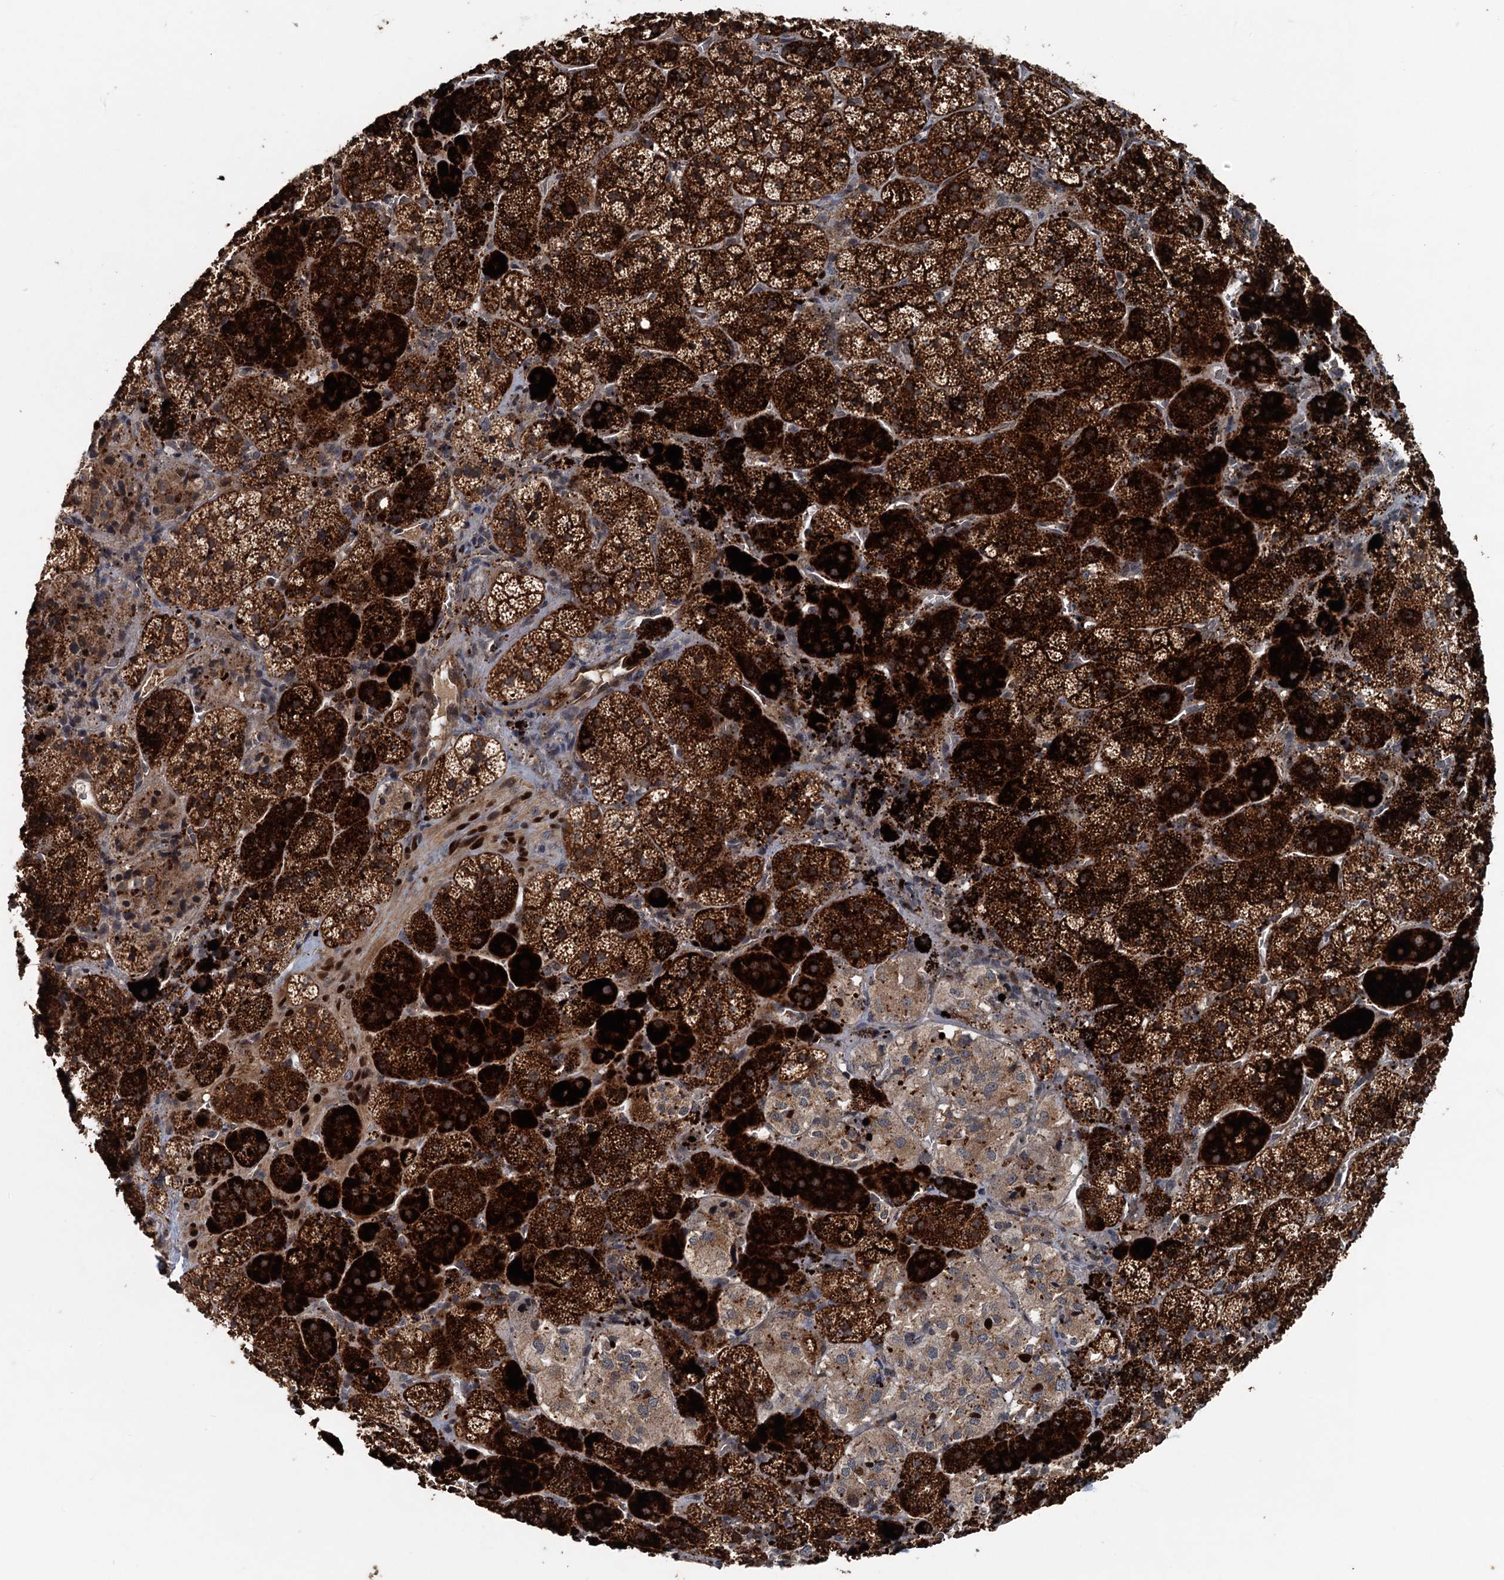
{"staining": {"intensity": "strong", "quantity": ">75%", "location": "cytoplasmic/membranous"}, "tissue": "adrenal gland", "cell_type": "Glandular cells", "image_type": "normal", "snomed": [{"axis": "morphology", "description": "Normal tissue, NOS"}, {"axis": "topography", "description": "Adrenal gland"}], "caption": "Adrenal gland stained for a protein exhibits strong cytoplasmic/membranous positivity in glandular cells. The staining is performed using DAB (3,3'-diaminobenzidine) brown chromogen to label protein expression. The nuclei are counter-stained blue using hematoxylin.", "gene": "N4BP2L2", "patient": {"sex": "female", "age": 44}}